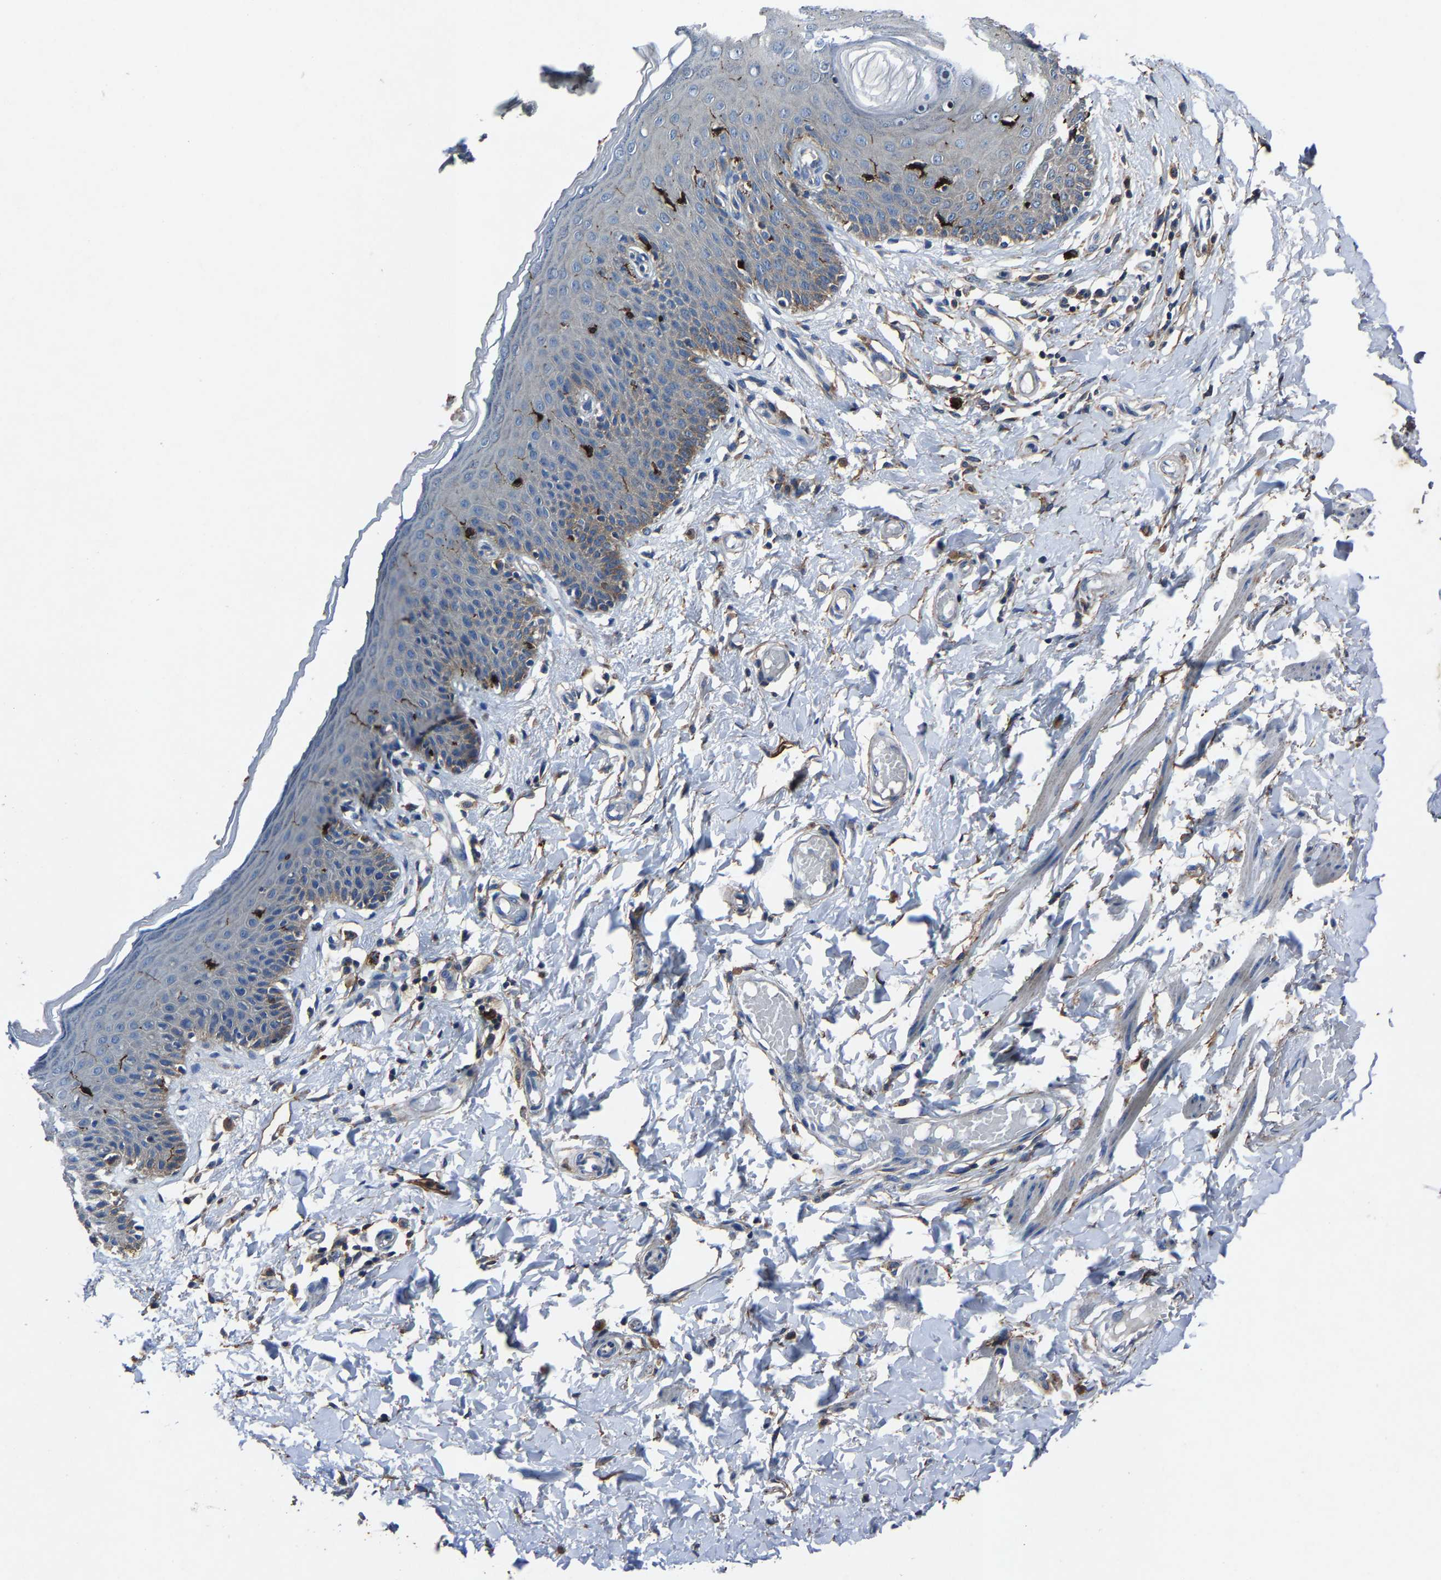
{"staining": {"intensity": "moderate", "quantity": "<25%", "location": "cytoplasmic/membranous"}, "tissue": "skin", "cell_type": "Epidermal cells", "image_type": "normal", "snomed": [{"axis": "morphology", "description": "Normal tissue, NOS"}, {"axis": "topography", "description": "Vulva"}], "caption": "Approximately <25% of epidermal cells in benign skin exhibit moderate cytoplasmic/membranous protein positivity as visualized by brown immunohistochemical staining.", "gene": "KIAA1958", "patient": {"sex": "female", "age": 66}}